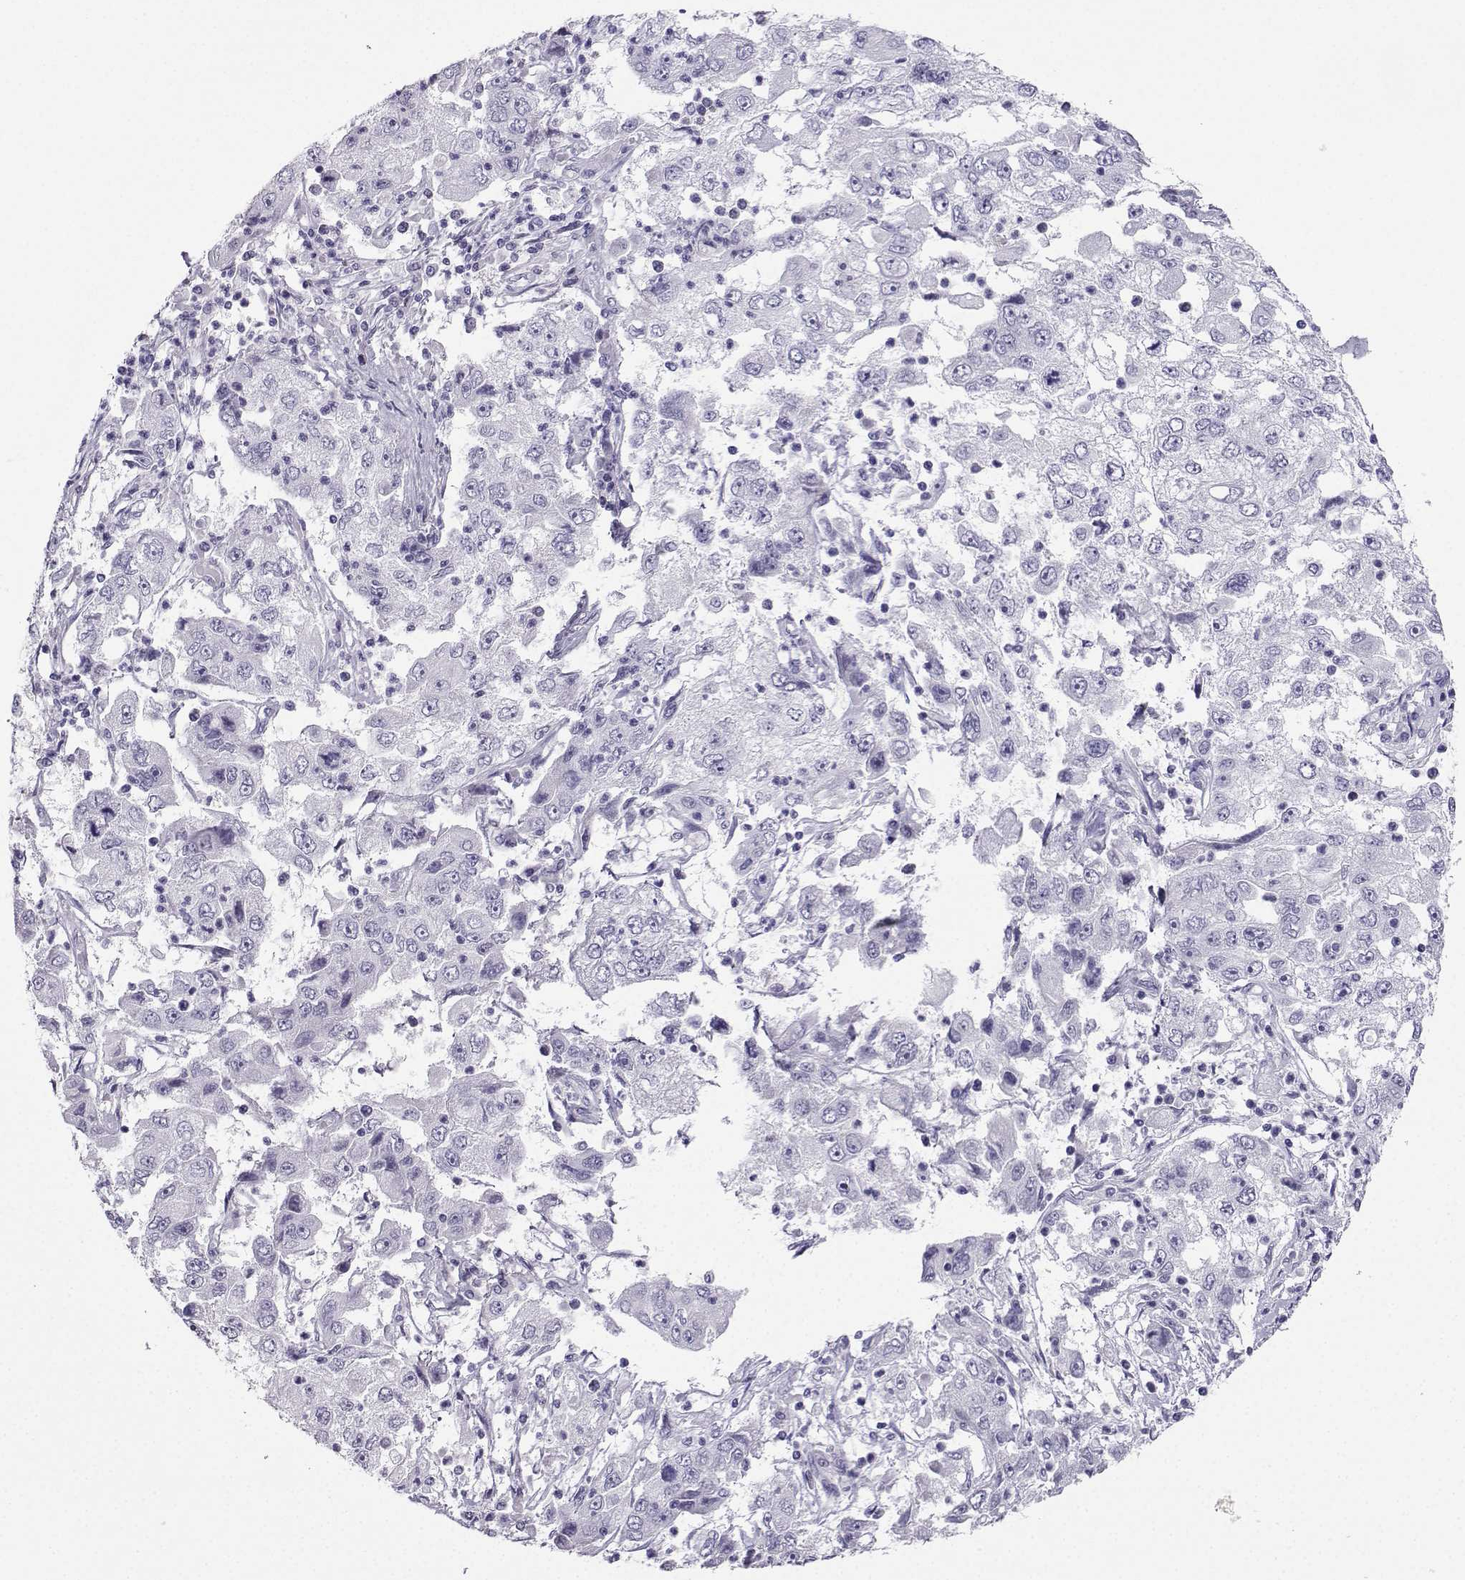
{"staining": {"intensity": "negative", "quantity": "none", "location": "none"}, "tissue": "cervical cancer", "cell_type": "Tumor cells", "image_type": "cancer", "snomed": [{"axis": "morphology", "description": "Squamous cell carcinoma, NOS"}, {"axis": "topography", "description": "Cervix"}], "caption": "High magnification brightfield microscopy of cervical cancer stained with DAB (brown) and counterstained with hematoxylin (blue): tumor cells show no significant expression.", "gene": "KIF17", "patient": {"sex": "female", "age": 36}}